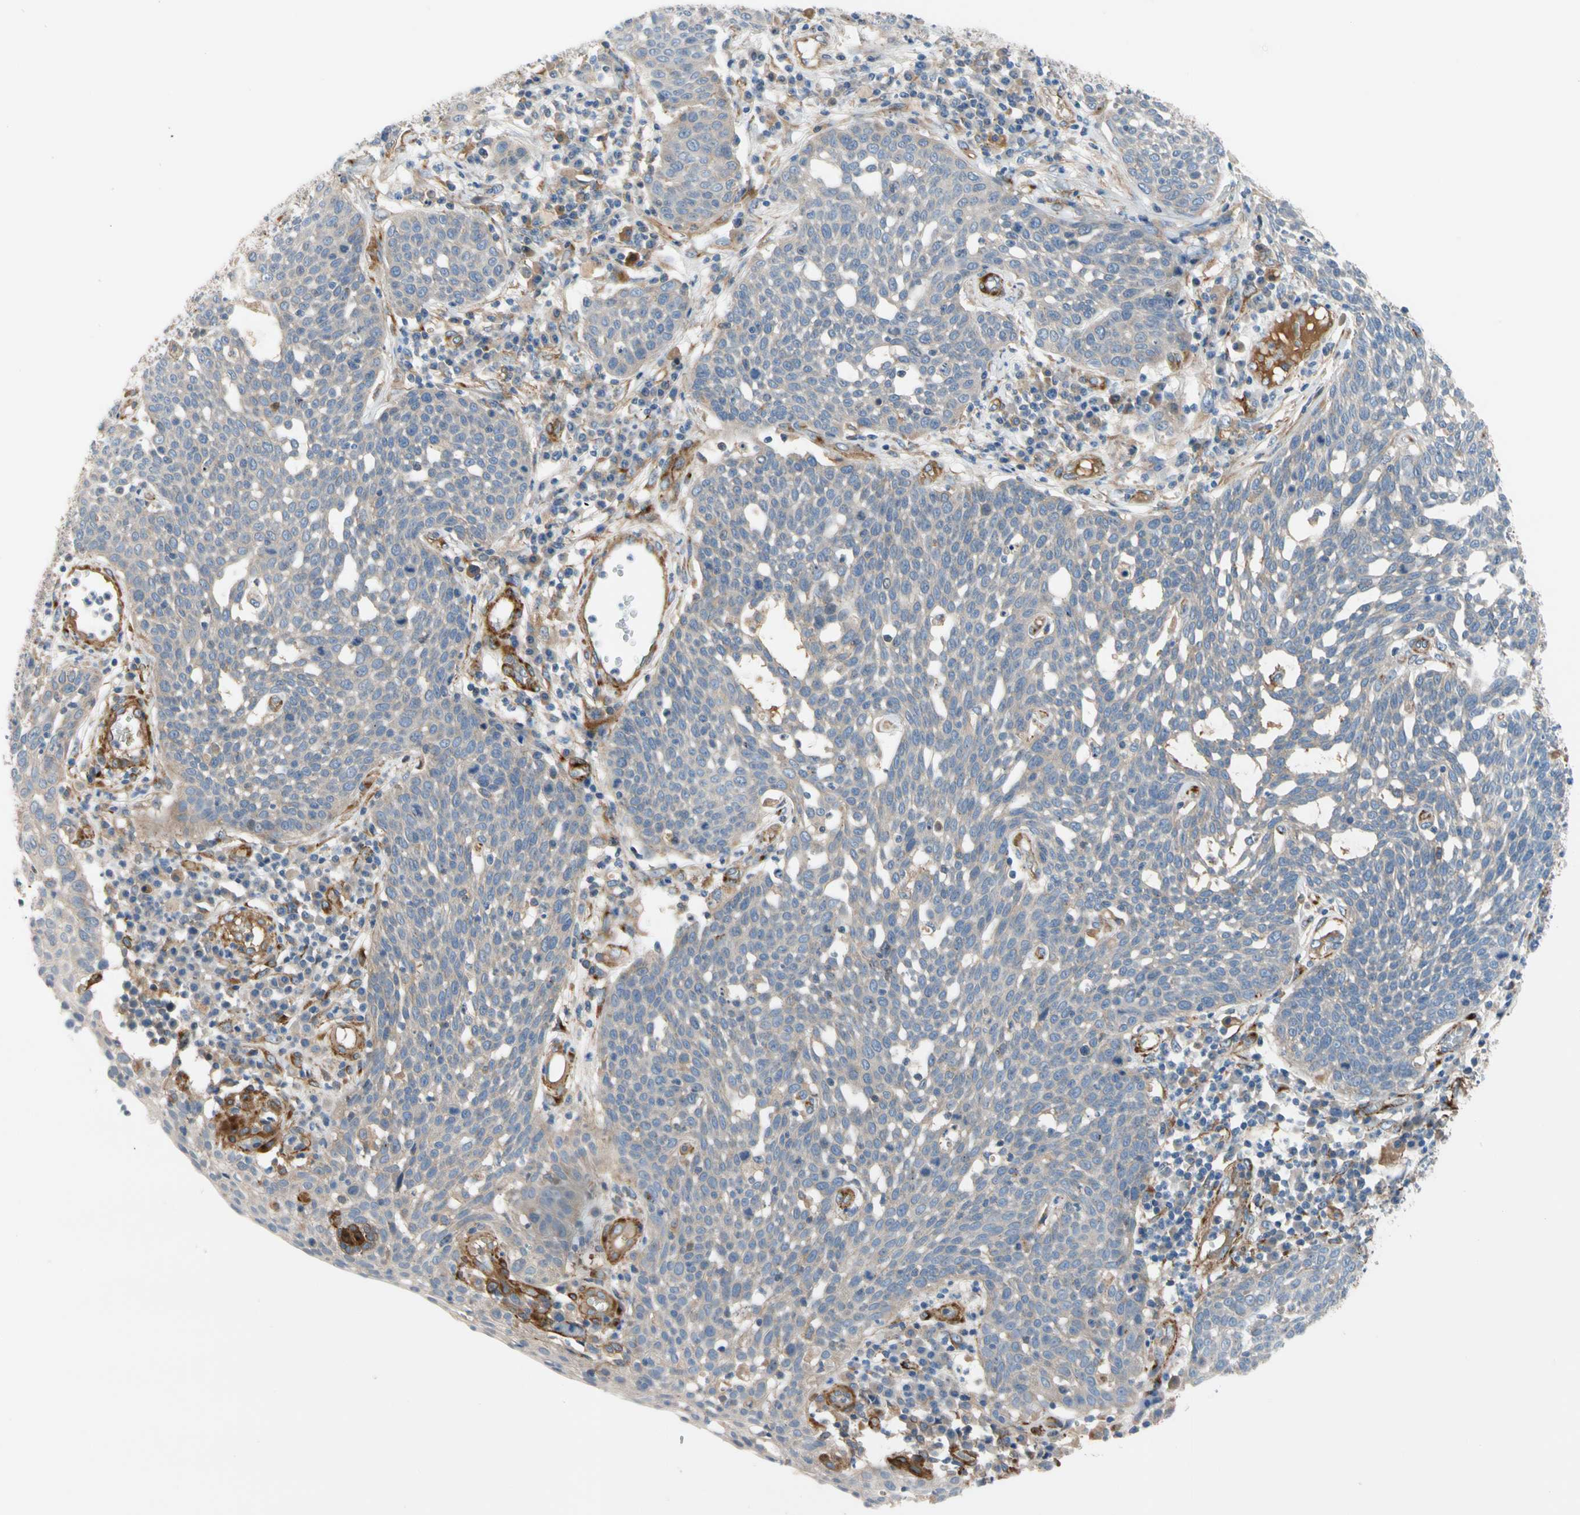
{"staining": {"intensity": "negative", "quantity": "none", "location": "none"}, "tissue": "cervical cancer", "cell_type": "Tumor cells", "image_type": "cancer", "snomed": [{"axis": "morphology", "description": "Squamous cell carcinoma, NOS"}, {"axis": "topography", "description": "Cervix"}], "caption": "This is a image of IHC staining of cervical squamous cell carcinoma, which shows no expression in tumor cells.", "gene": "ENTREP3", "patient": {"sex": "female", "age": 34}}